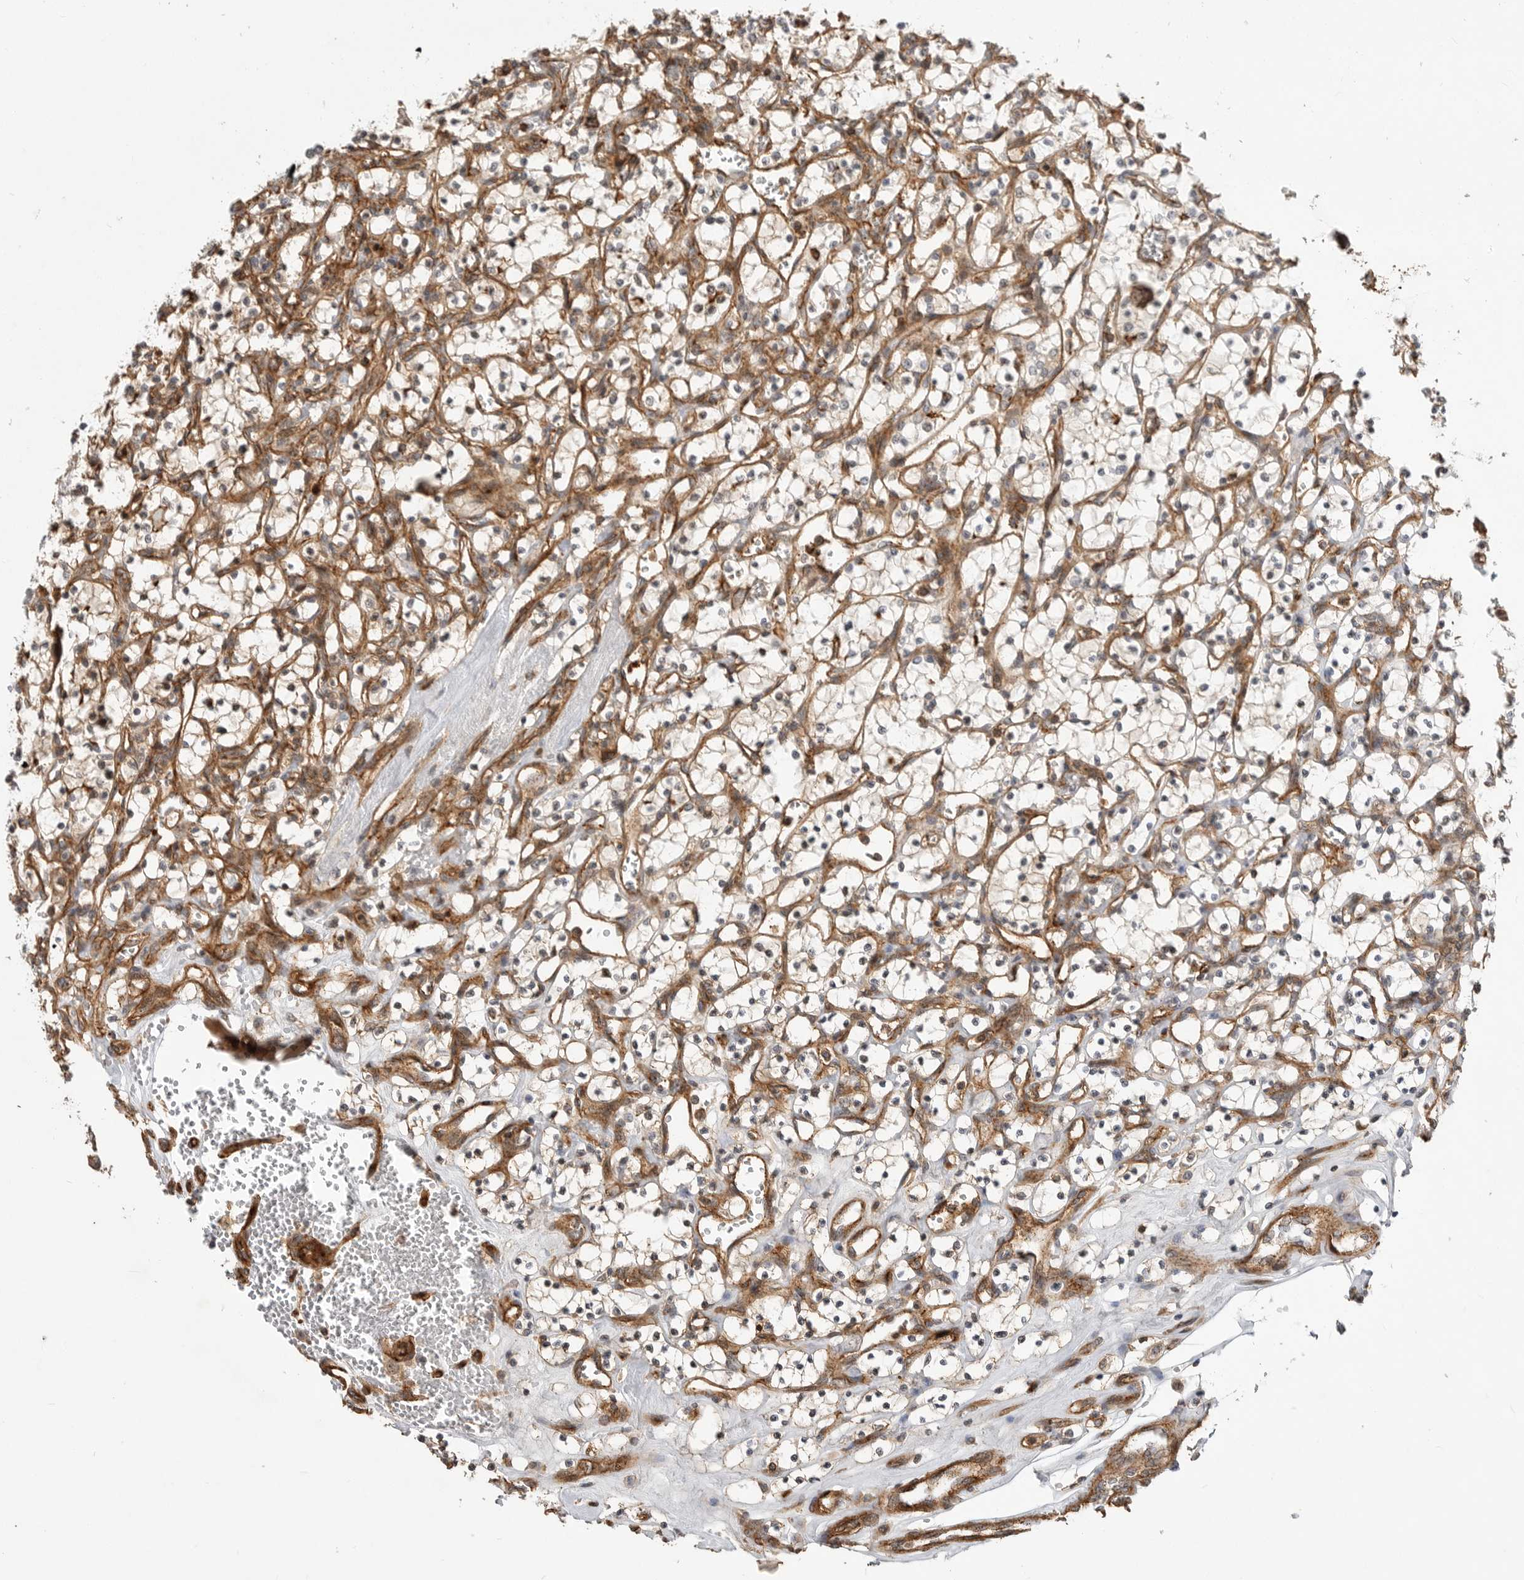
{"staining": {"intensity": "negative", "quantity": "none", "location": "none"}, "tissue": "renal cancer", "cell_type": "Tumor cells", "image_type": "cancer", "snomed": [{"axis": "morphology", "description": "Adenocarcinoma, NOS"}, {"axis": "topography", "description": "Kidney"}], "caption": "High magnification brightfield microscopy of renal cancer (adenocarcinoma) stained with DAB (brown) and counterstained with hematoxylin (blue): tumor cells show no significant staining. The staining is performed using DAB (3,3'-diaminobenzidine) brown chromogen with nuclei counter-stained in using hematoxylin.", "gene": "GPATCH2", "patient": {"sex": "female", "age": 69}}